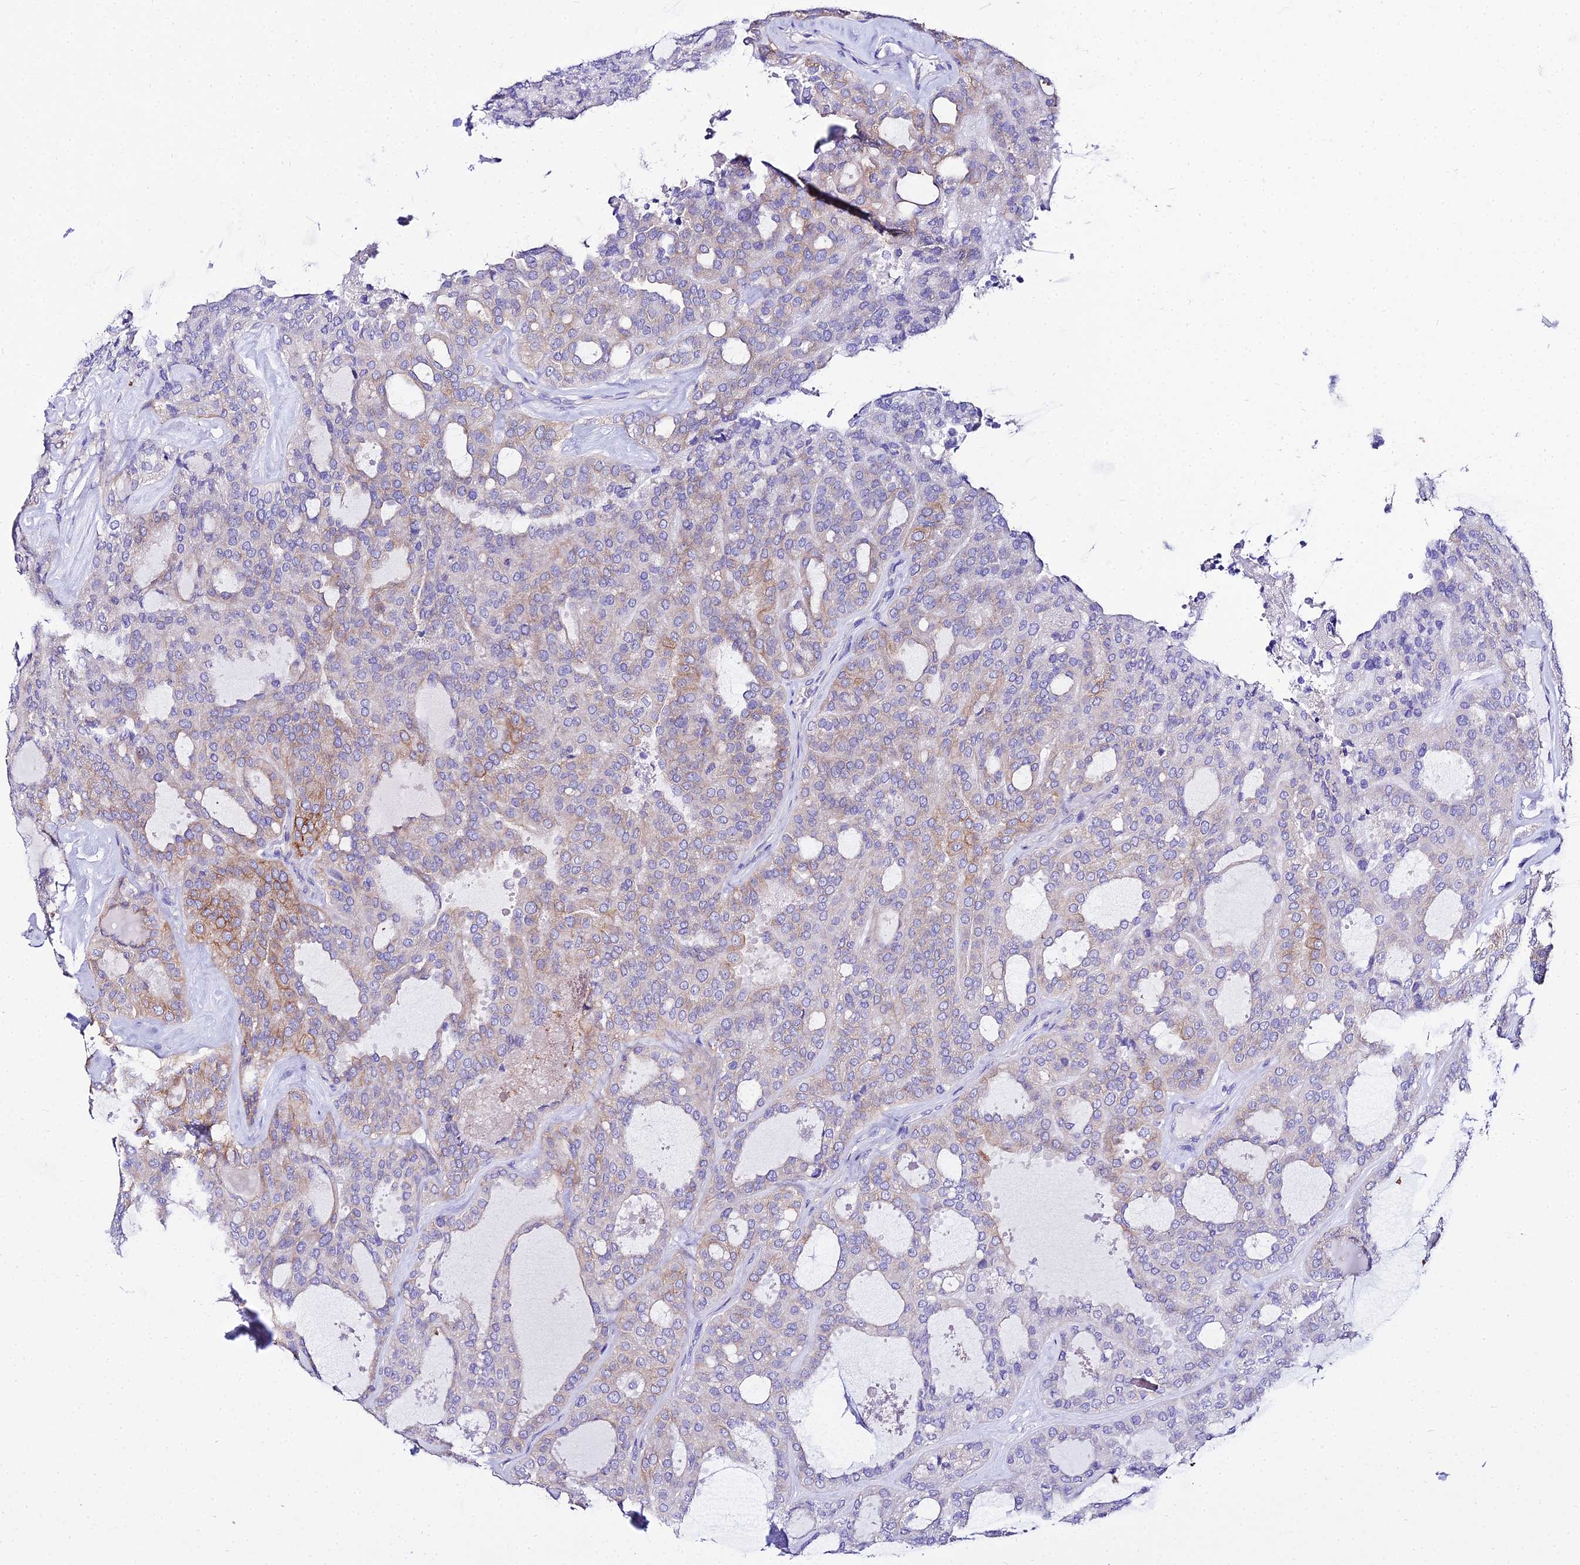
{"staining": {"intensity": "moderate", "quantity": "25%-75%", "location": "cytoplasmic/membranous"}, "tissue": "thyroid cancer", "cell_type": "Tumor cells", "image_type": "cancer", "snomed": [{"axis": "morphology", "description": "Follicular adenoma carcinoma, NOS"}, {"axis": "topography", "description": "Thyroid gland"}], "caption": "Immunohistochemistry (DAB (3,3'-diaminobenzidine)) staining of human follicular adenoma carcinoma (thyroid) exhibits moderate cytoplasmic/membranous protein positivity in about 25%-75% of tumor cells.", "gene": "TUBA3D", "patient": {"sex": "male", "age": 75}}